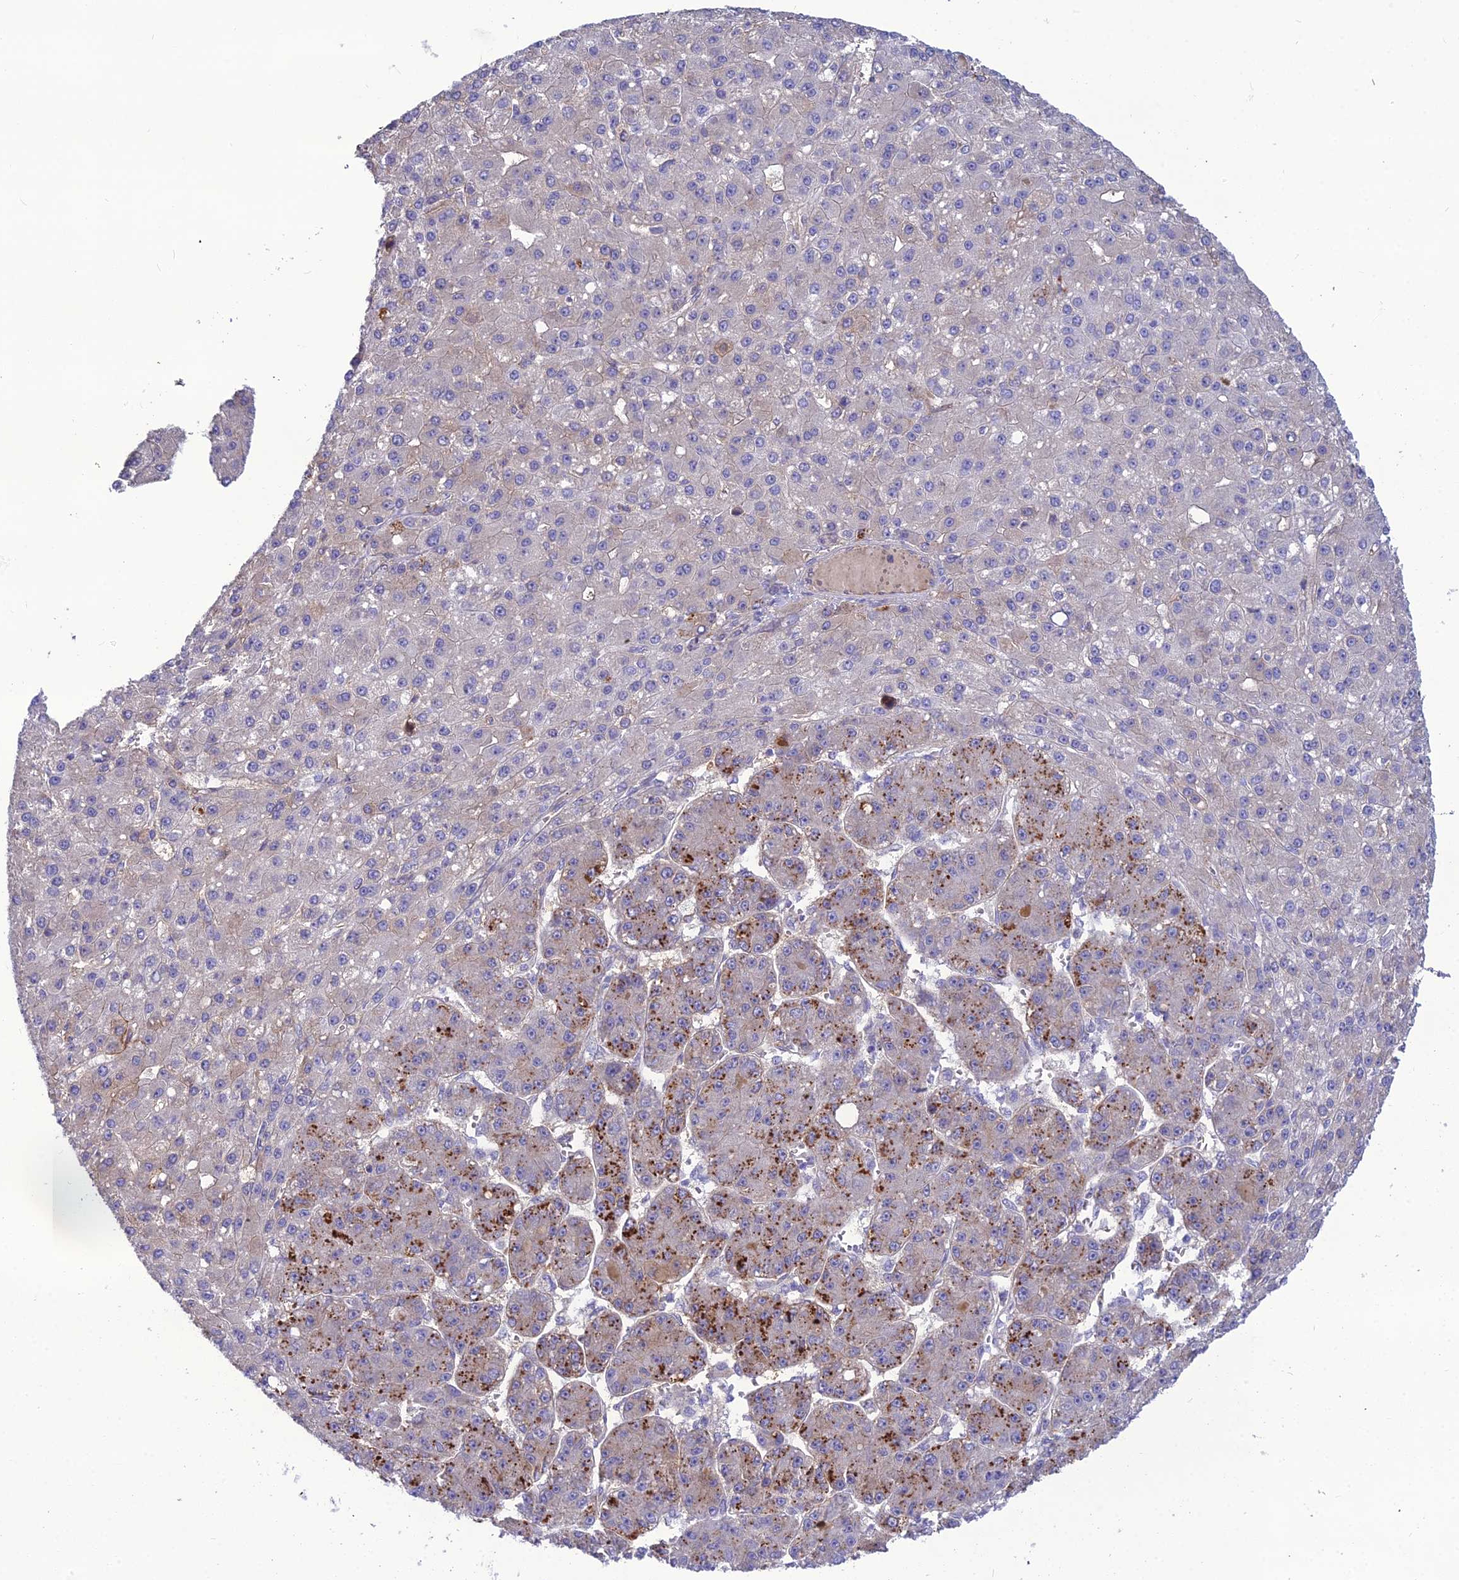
{"staining": {"intensity": "negative", "quantity": "none", "location": "none"}, "tissue": "liver cancer", "cell_type": "Tumor cells", "image_type": "cancer", "snomed": [{"axis": "morphology", "description": "Carcinoma, Hepatocellular, NOS"}, {"axis": "topography", "description": "Liver"}], "caption": "DAB (3,3'-diaminobenzidine) immunohistochemical staining of liver hepatocellular carcinoma shows no significant expression in tumor cells.", "gene": "MB21D2", "patient": {"sex": "male", "age": 67}}